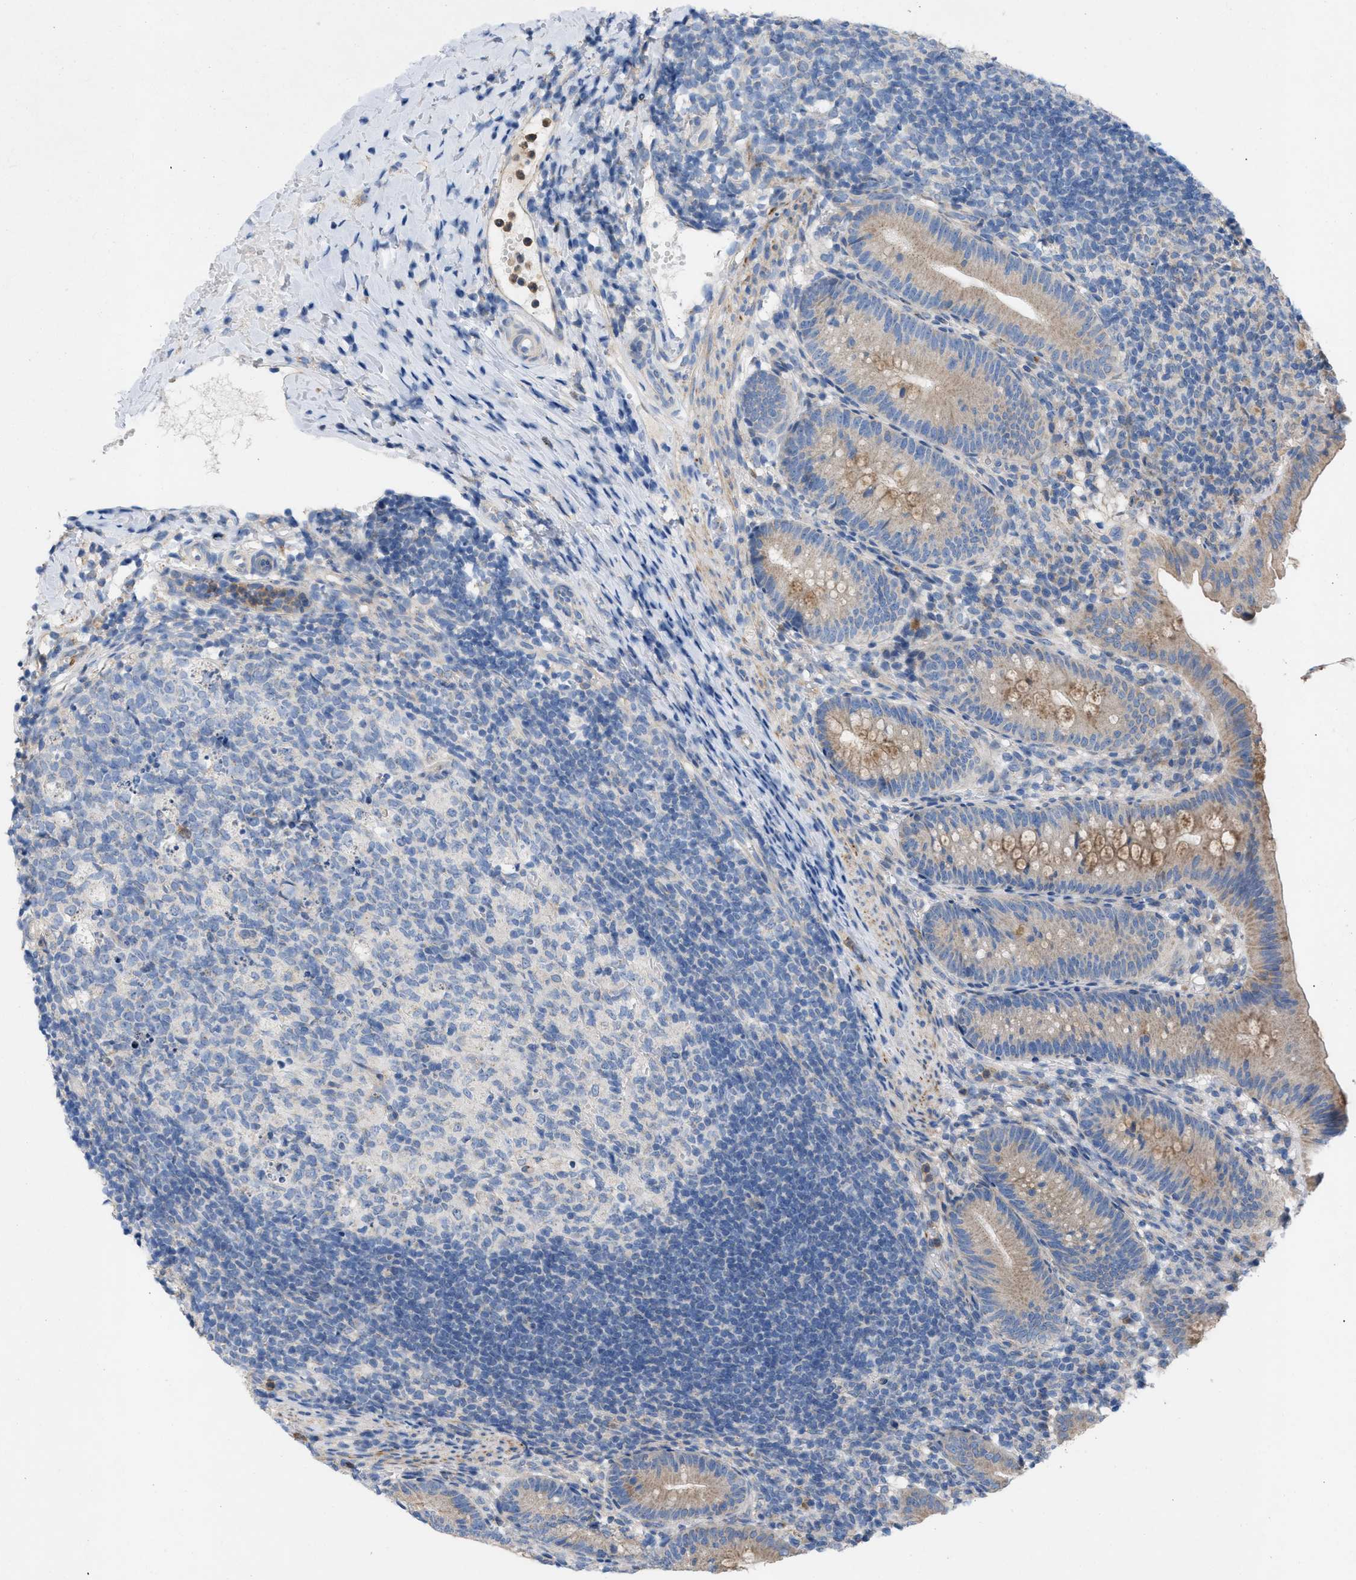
{"staining": {"intensity": "moderate", "quantity": ">75%", "location": "cytoplasmic/membranous"}, "tissue": "appendix", "cell_type": "Glandular cells", "image_type": "normal", "snomed": [{"axis": "morphology", "description": "Normal tissue, NOS"}, {"axis": "topography", "description": "Appendix"}], "caption": "DAB (3,3'-diaminobenzidine) immunohistochemical staining of unremarkable human appendix exhibits moderate cytoplasmic/membranous protein staining in approximately >75% of glandular cells.", "gene": "PLPPR5", "patient": {"sex": "male", "age": 1}}